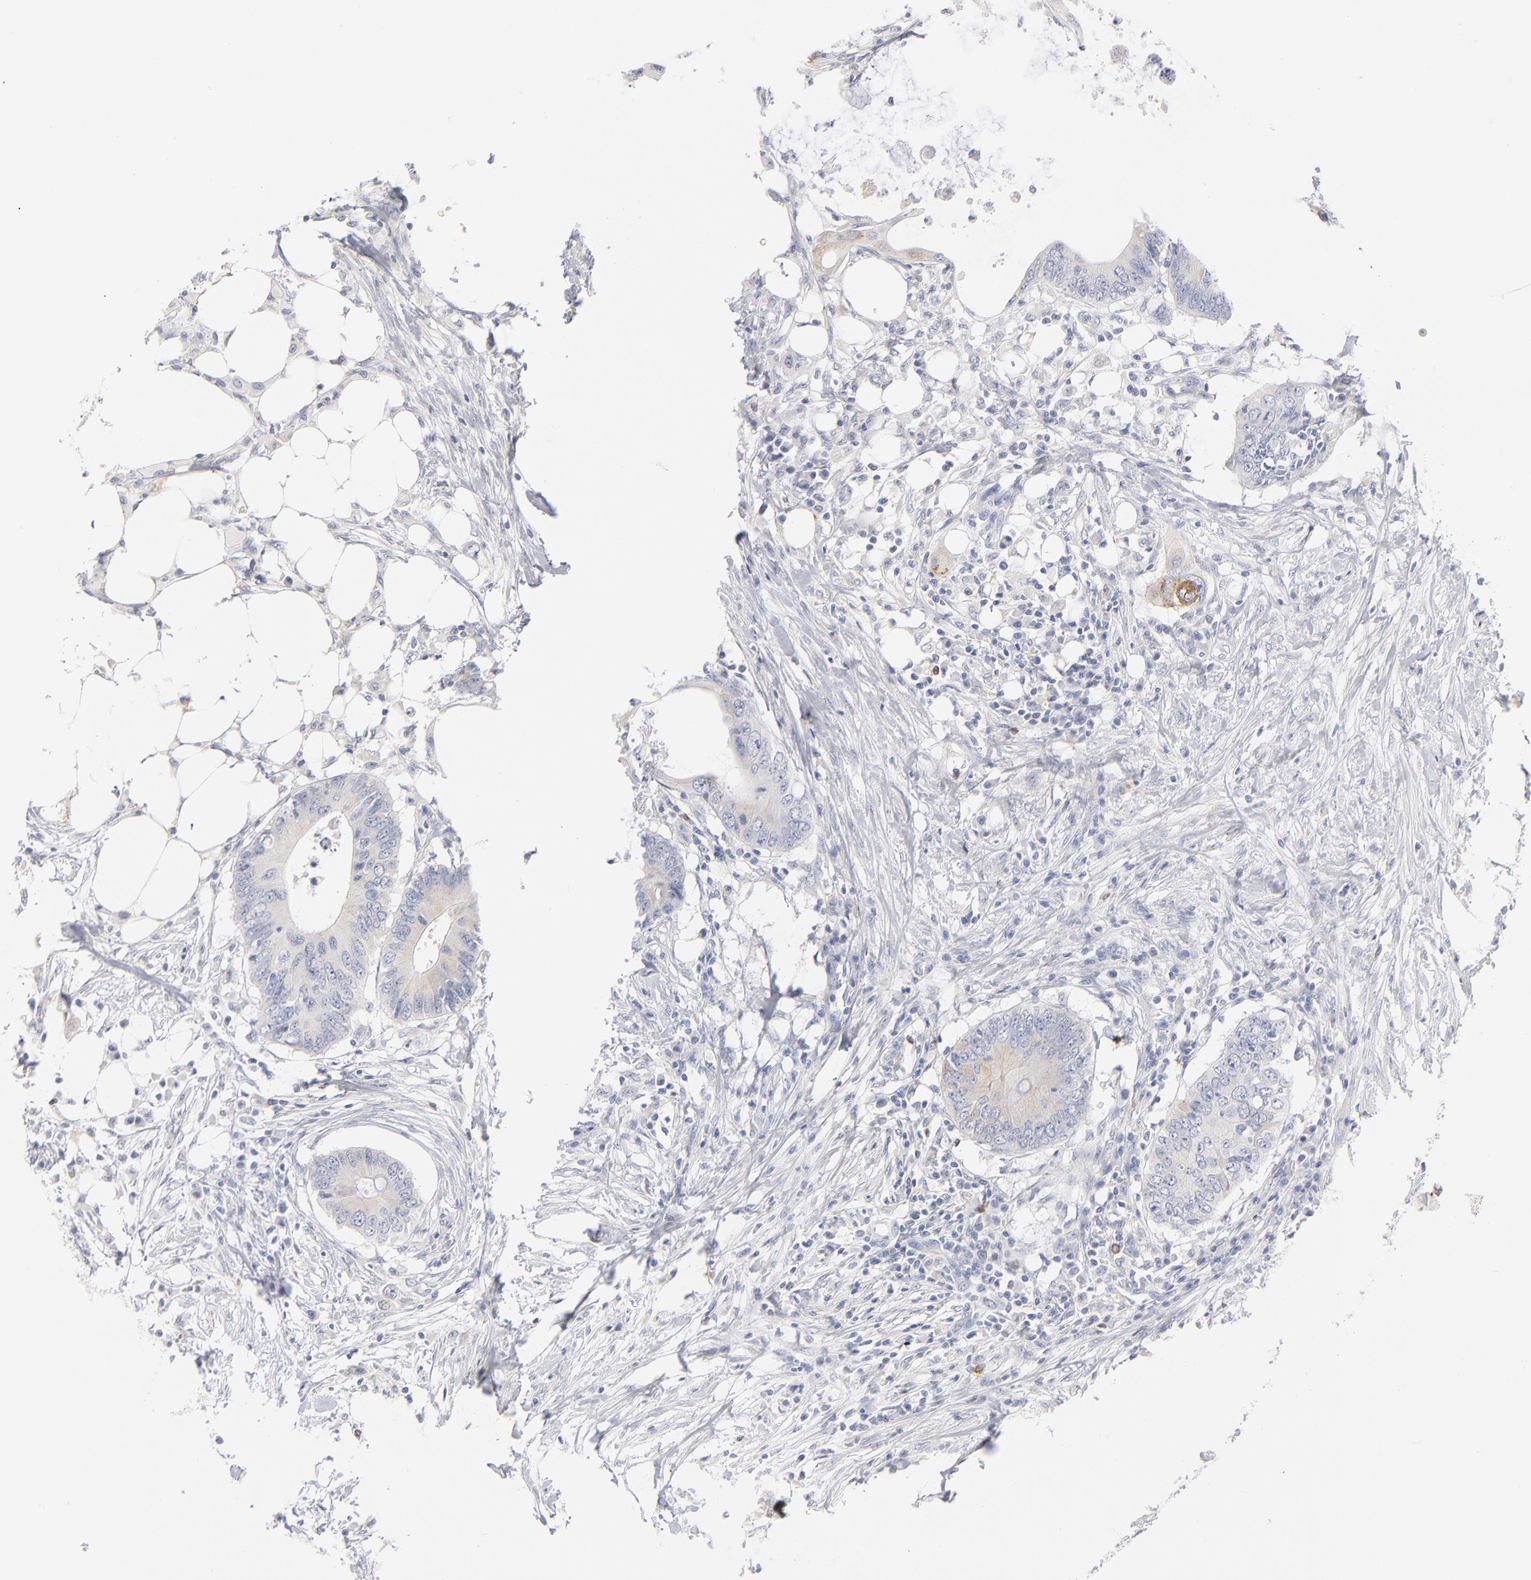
{"staining": {"intensity": "weak", "quantity": "<25%", "location": "cytoplasmic/membranous"}, "tissue": "colorectal cancer", "cell_type": "Tumor cells", "image_type": "cancer", "snomed": [{"axis": "morphology", "description": "Adenocarcinoma, NOS"}, {"axis": "topography", "description": "Colon"}], "caption": "Immunohistochemistry image of neoplastic tissue: colorectal cancer (adenocarcinoma) stained with DAB displays no significant protein positivity in tumor cells.", "gene": "MID1", "patient": {"sex": "male", "age": 71}}